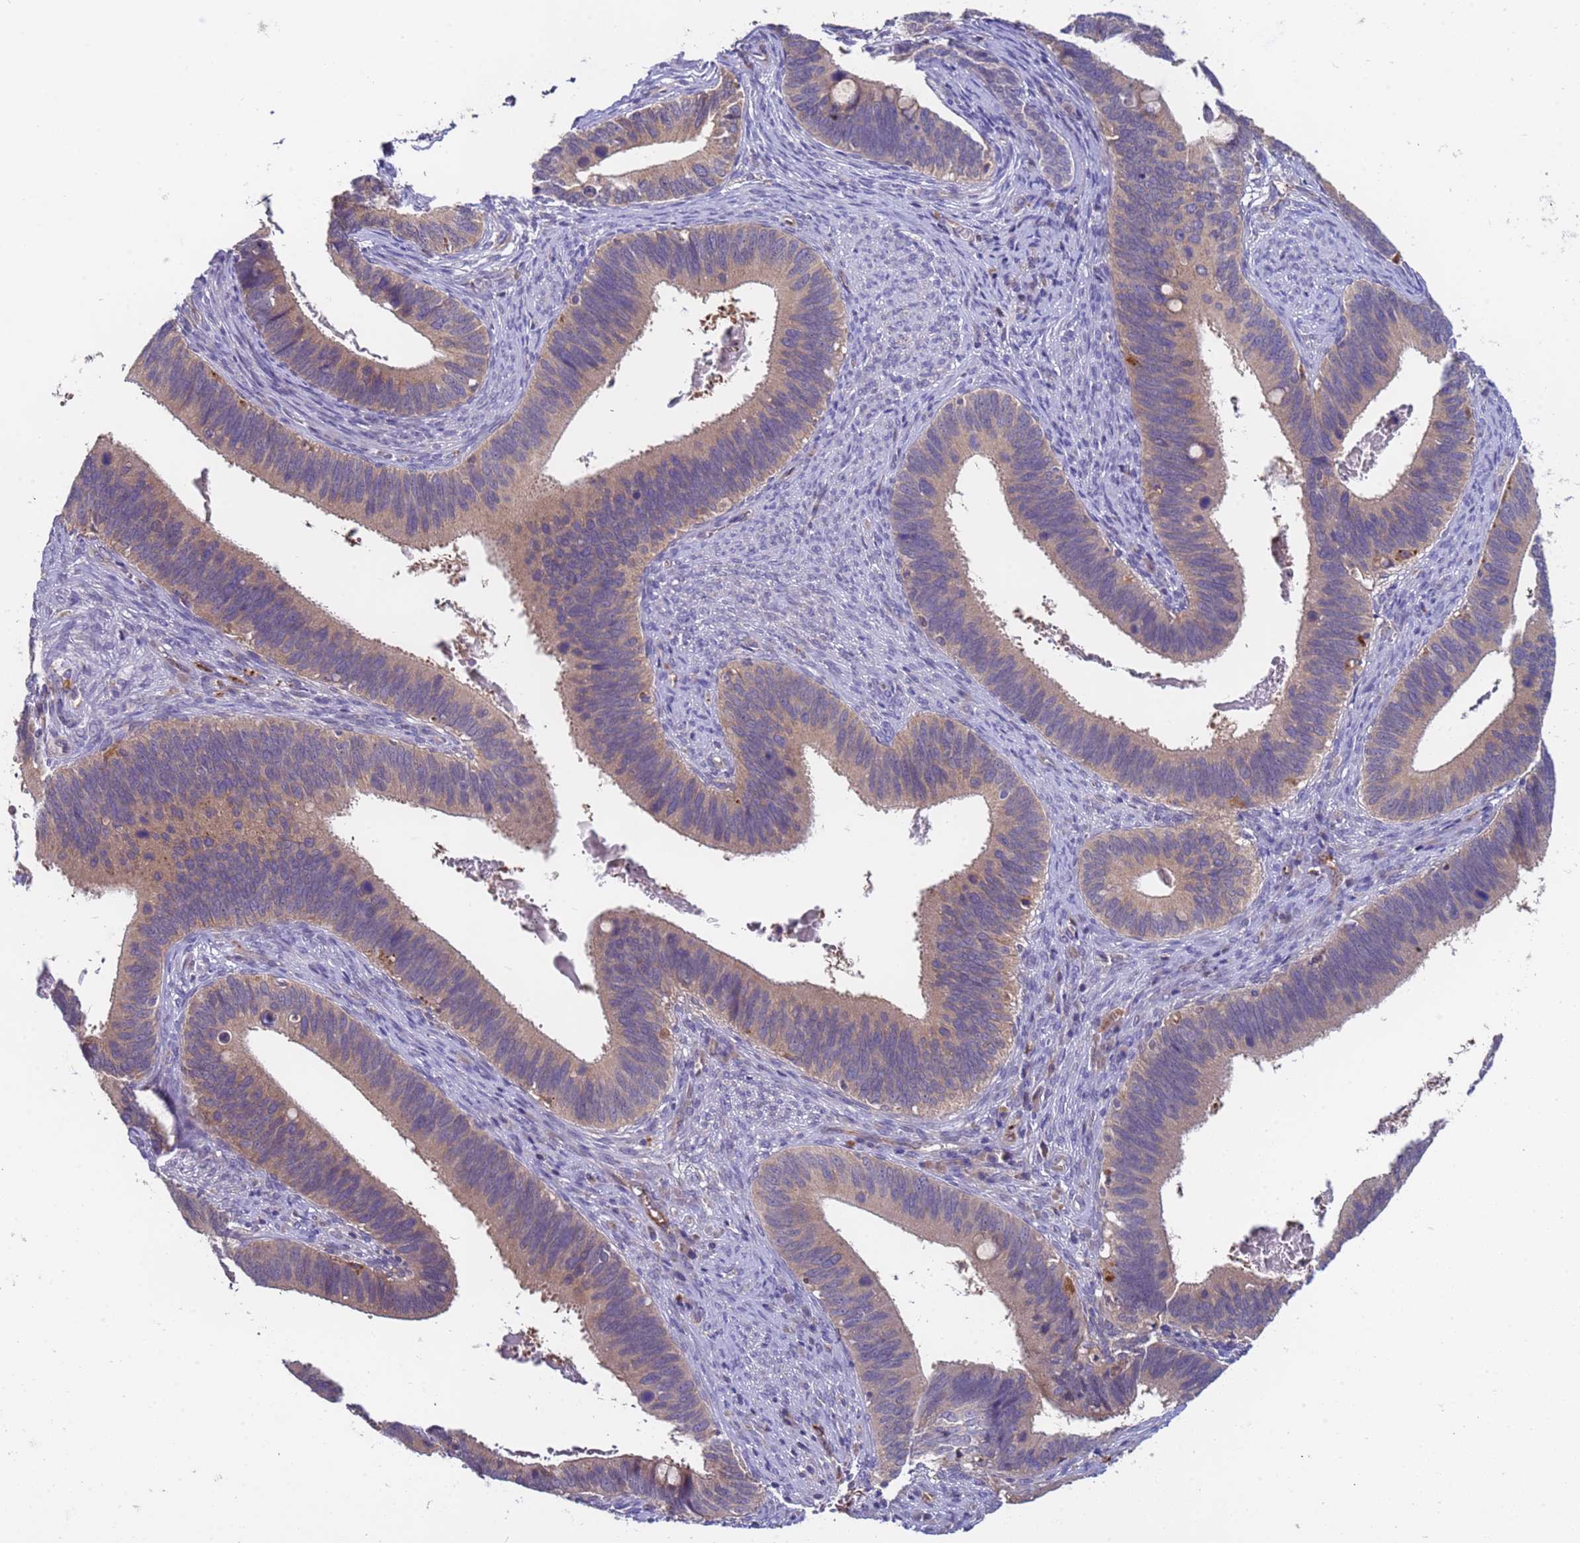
{"staining": {"intensity": "weak", "quantity": ">75%", "location": "cytoplasmic/membranous"}, "tissue": "cervical cancer", "cell_type": "Tumor cells", "image_type": "cancer", "snomed": [{"axis": "morphology", "description": "Adenocarcinoma, NOS"}, {"axis": "topography", "description": "Cervix"}], "caption": "Brown immunohistochemical staining in human cervical cancer reveals weak cytoplasmic/membranous staining in about >75% of tumor cells.", "gene": "ZNF248", "patient": {"sex": "female", "age": 42}}